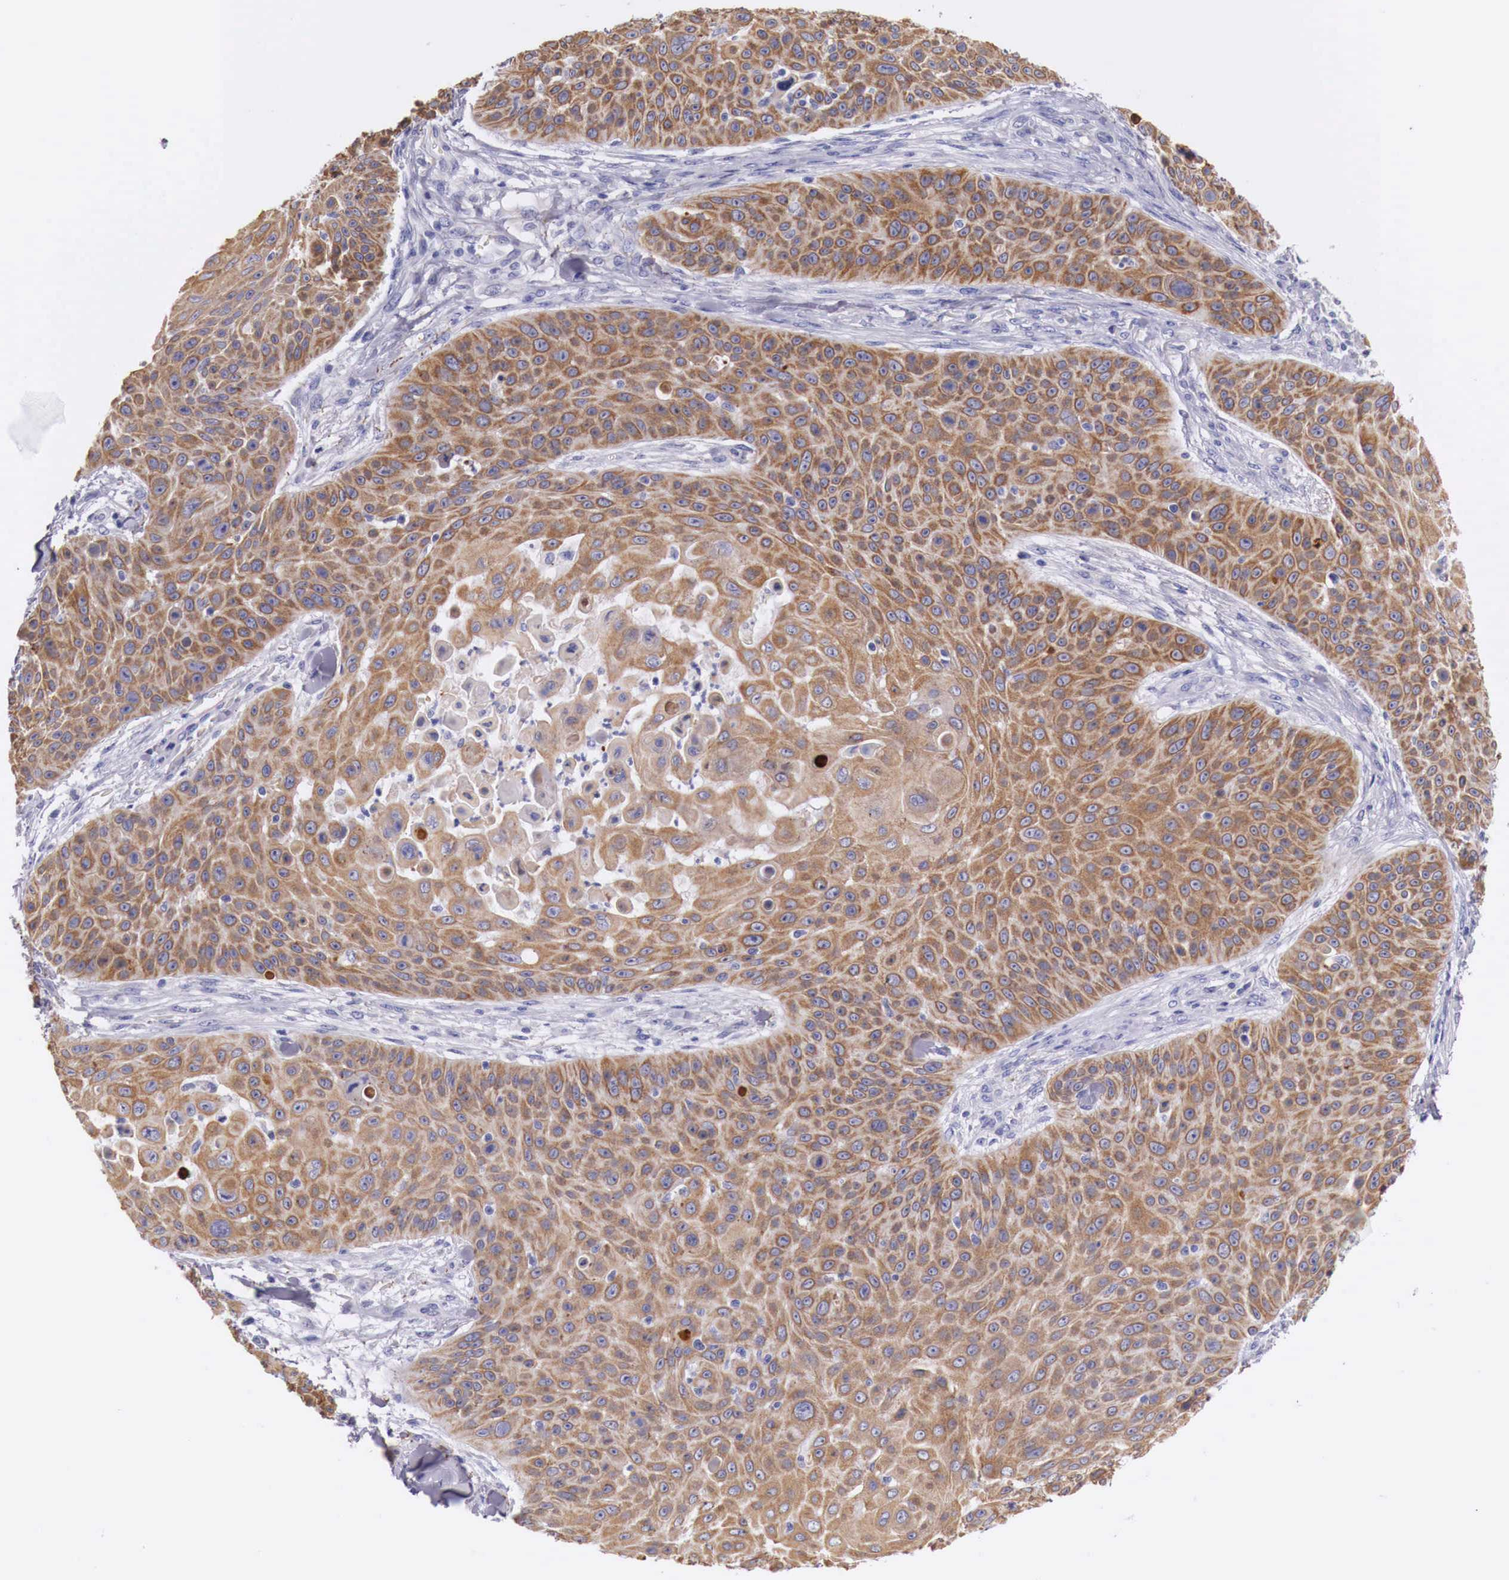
{"staining": {"intensity": "moderate", "quantity": ">75%", "location": "cytoplasmic/membranous"}, "tissue": "skin cancer", "cell_type": "Tumor cells", "image_type": "cancer", "snomed": [{"axis": "morphology", "description": "Squamous cell carcinoma, NOS"}, {"axis": "topography", "description": "Skin"}], "caption": "DAB immunohistochemical staining of squamous cell carcinoma (skin) displays moderate cytoplasmic/membranous protein staining in approximately >75% of tumor cells.", "gene": "NREP", "patient": {"sex": "male", "age": 82}}